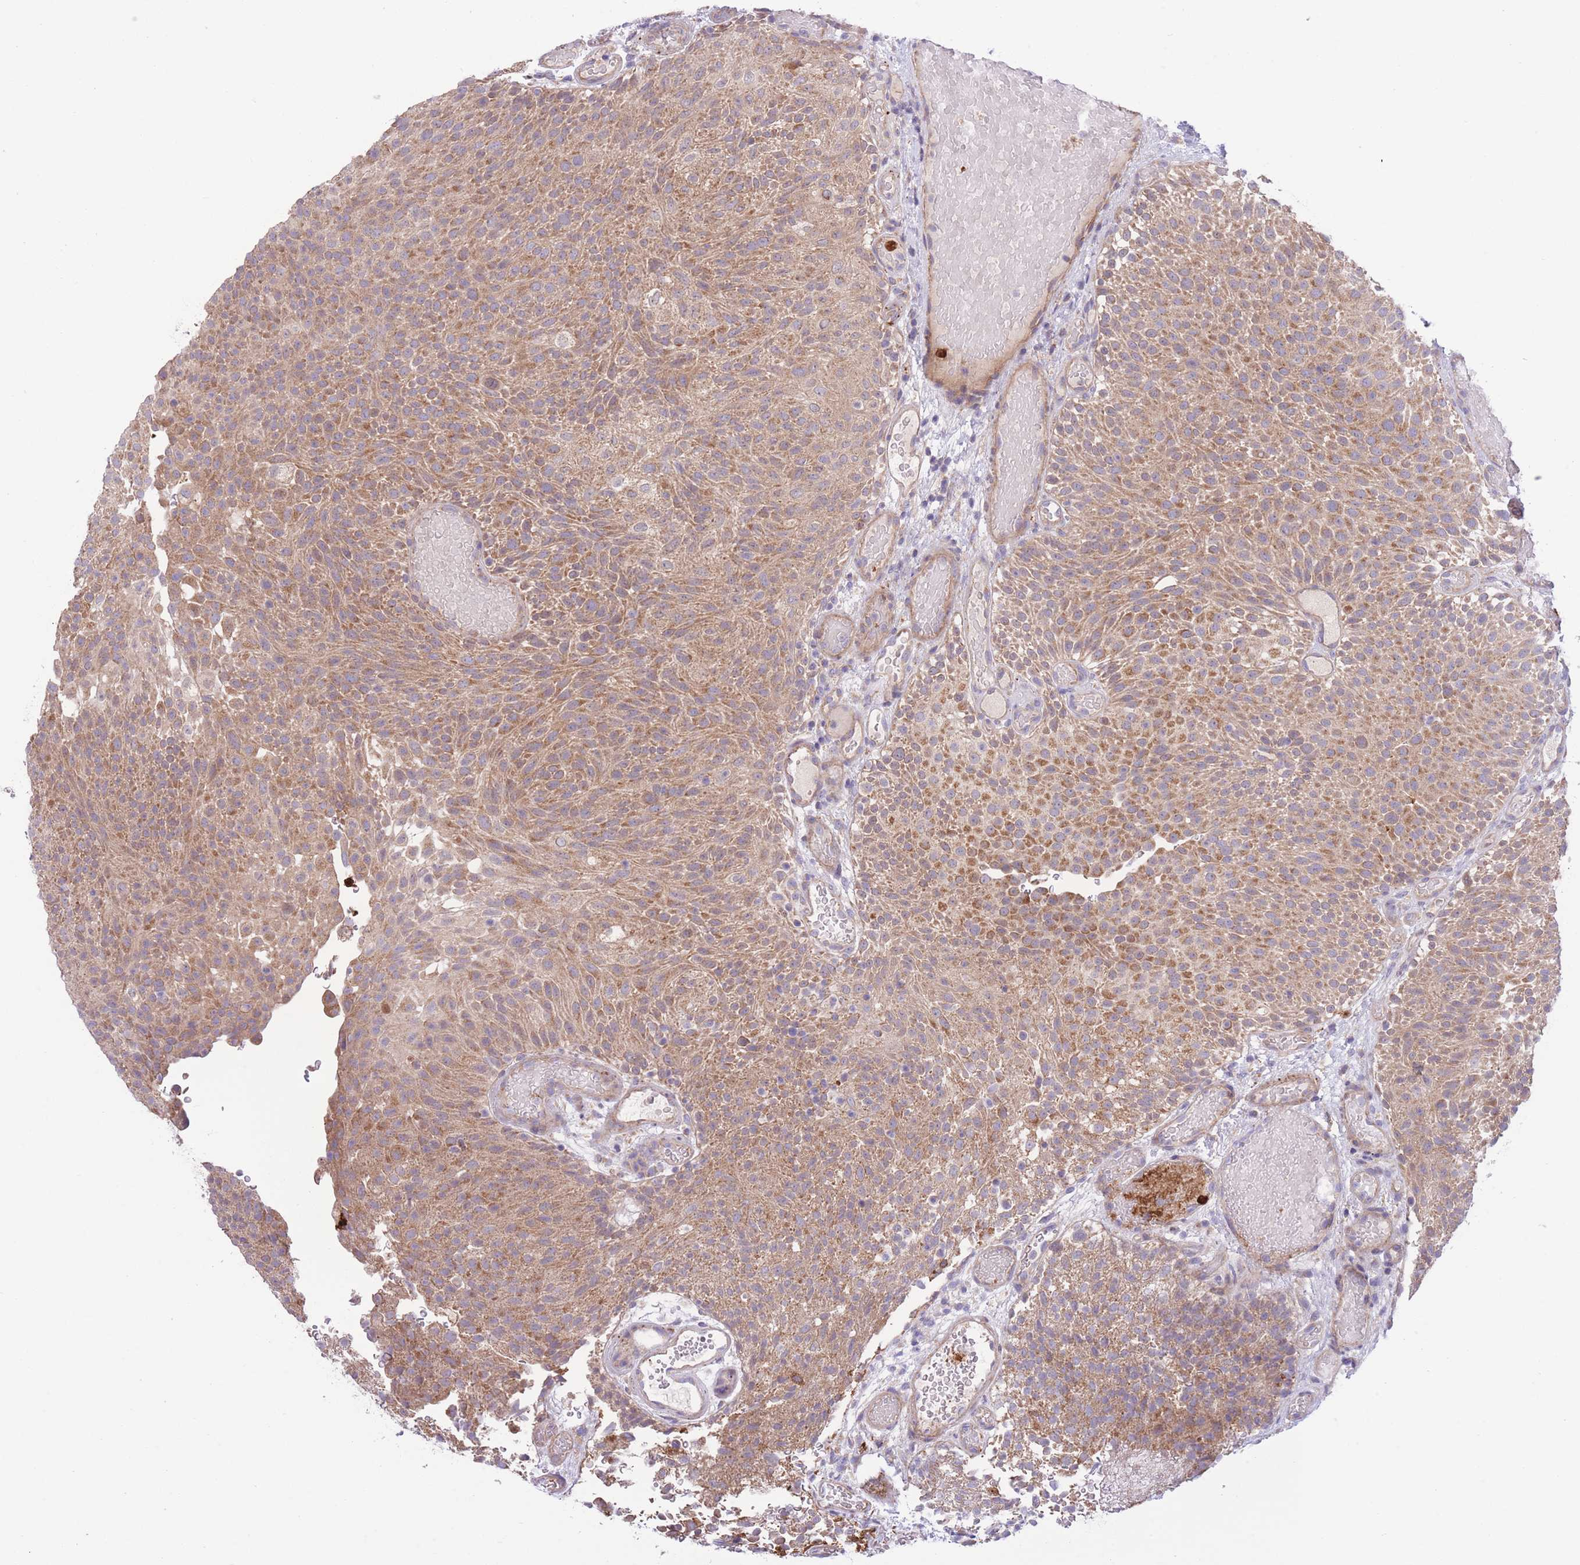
{"staining": {"intensity": "moderate", "quantity": ">75%", "location": "cytoplasmic/membranous"}, "tissue": "urothelial cancer", "cell_type": "Tumor cells", "image_type": "cancer", "snomed": [{"axis": "morphology", "description": "Urothelial carcinoma, Low grade"}, {"axis": "topography", "description": "Urinary bladder"}], "caption": "Immunohistochemical staining of human urothelial carcinoma (low-grade) displays medium levels of moderate cytoplasmic/membranous positivity in about >75% of tumor cells.", "gene": "ATP13A2", "patient": {"sex": "male", "age": 78}}